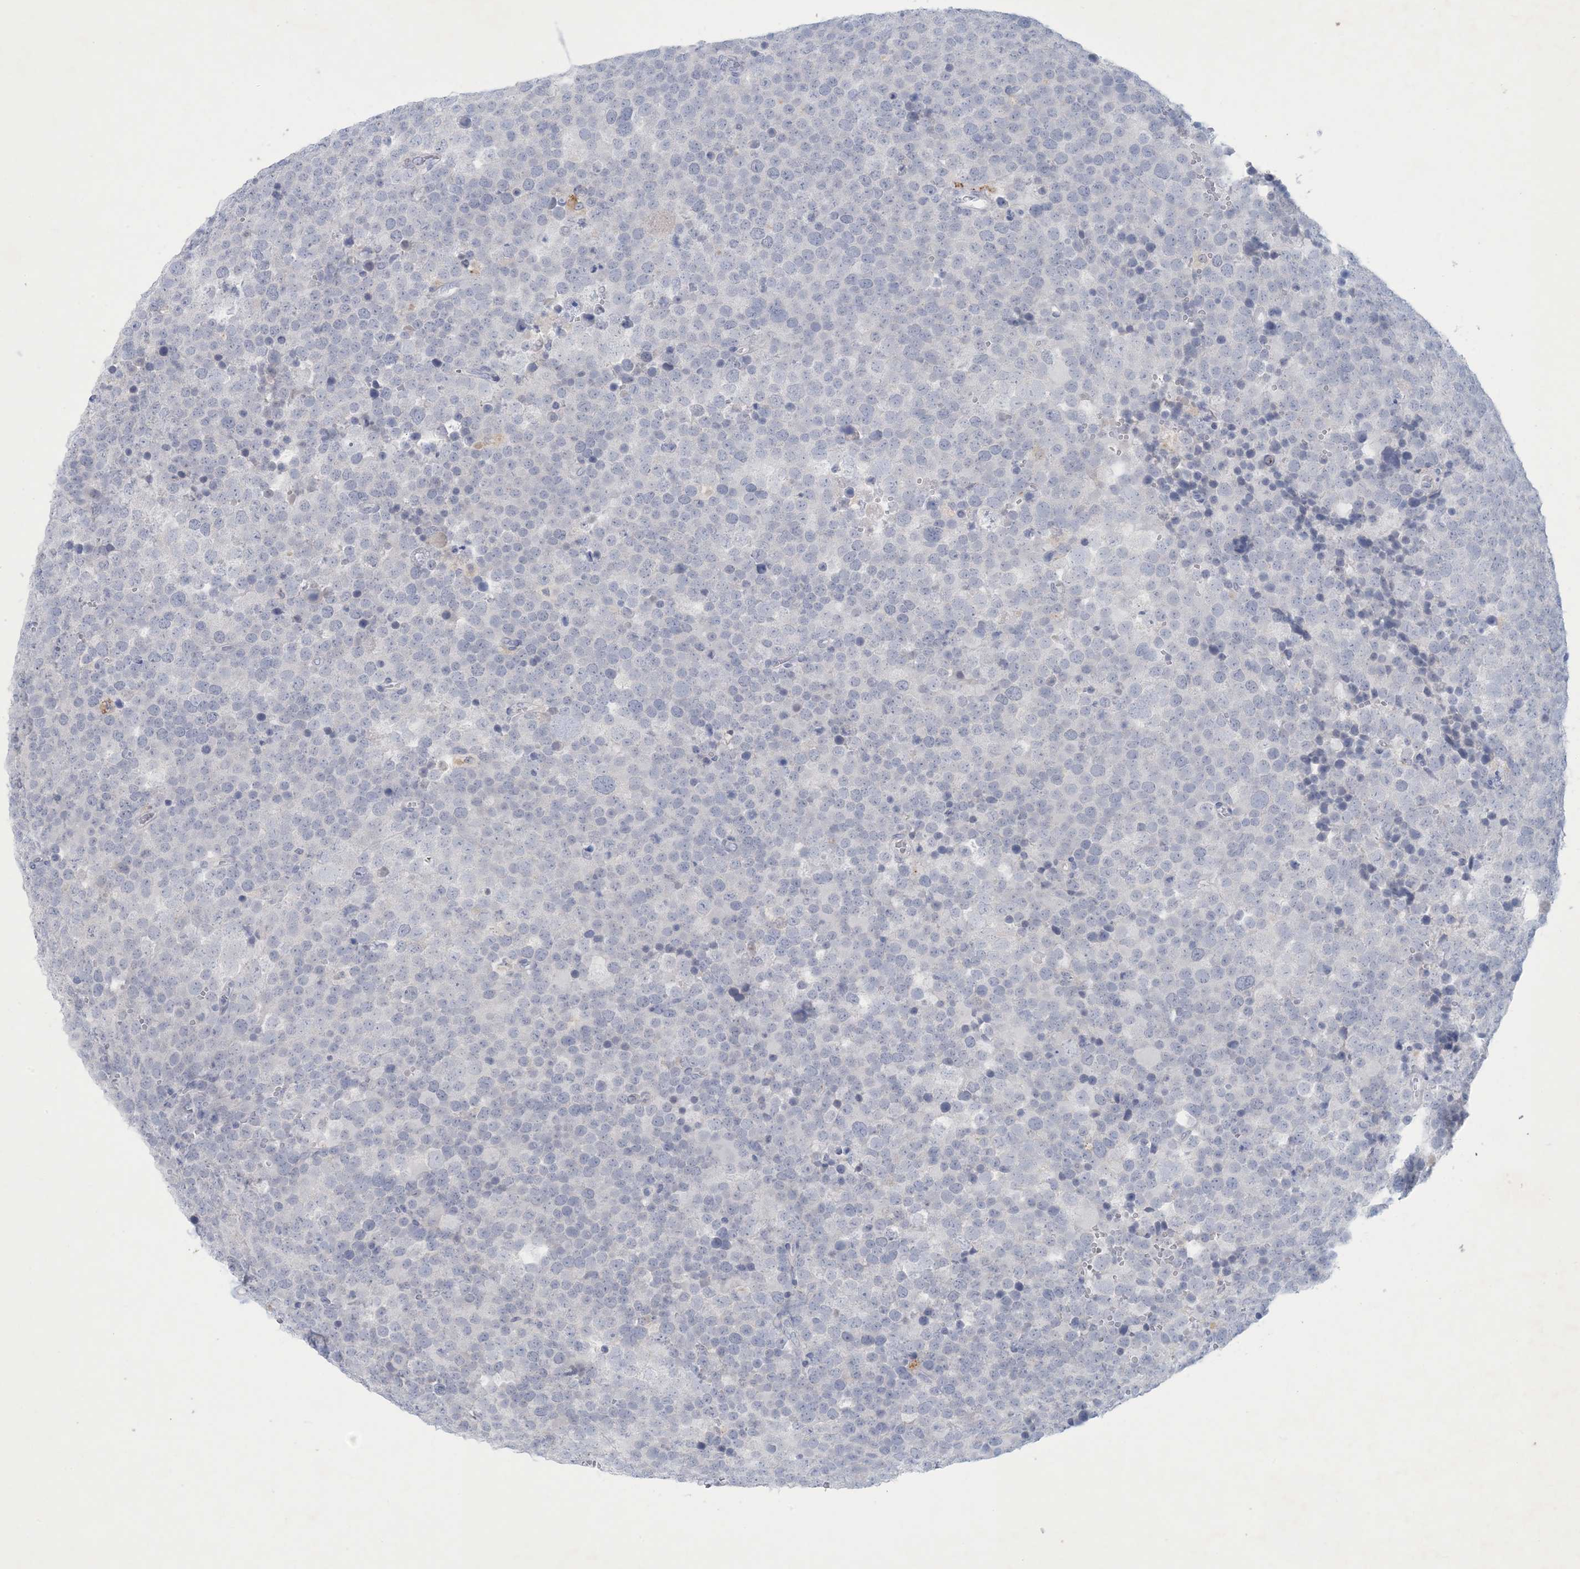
{"staining": {"intensity": "negative", "quantity": "none", "location": "none"}, "tissue": "testis cancer", "cell_type": "Tumor cells", "image_type": "cancer", "snomed": [{"axis": "morphology", "description": "Seminoma, NOS"}, {"axis": "topography", "description": "Testis"}], "caption": "The histopathology image exhibits no staining of tumor cells in testis seminoma.", "gene": "GABRG1", "patient": {"sex": "male", "age": 71}}